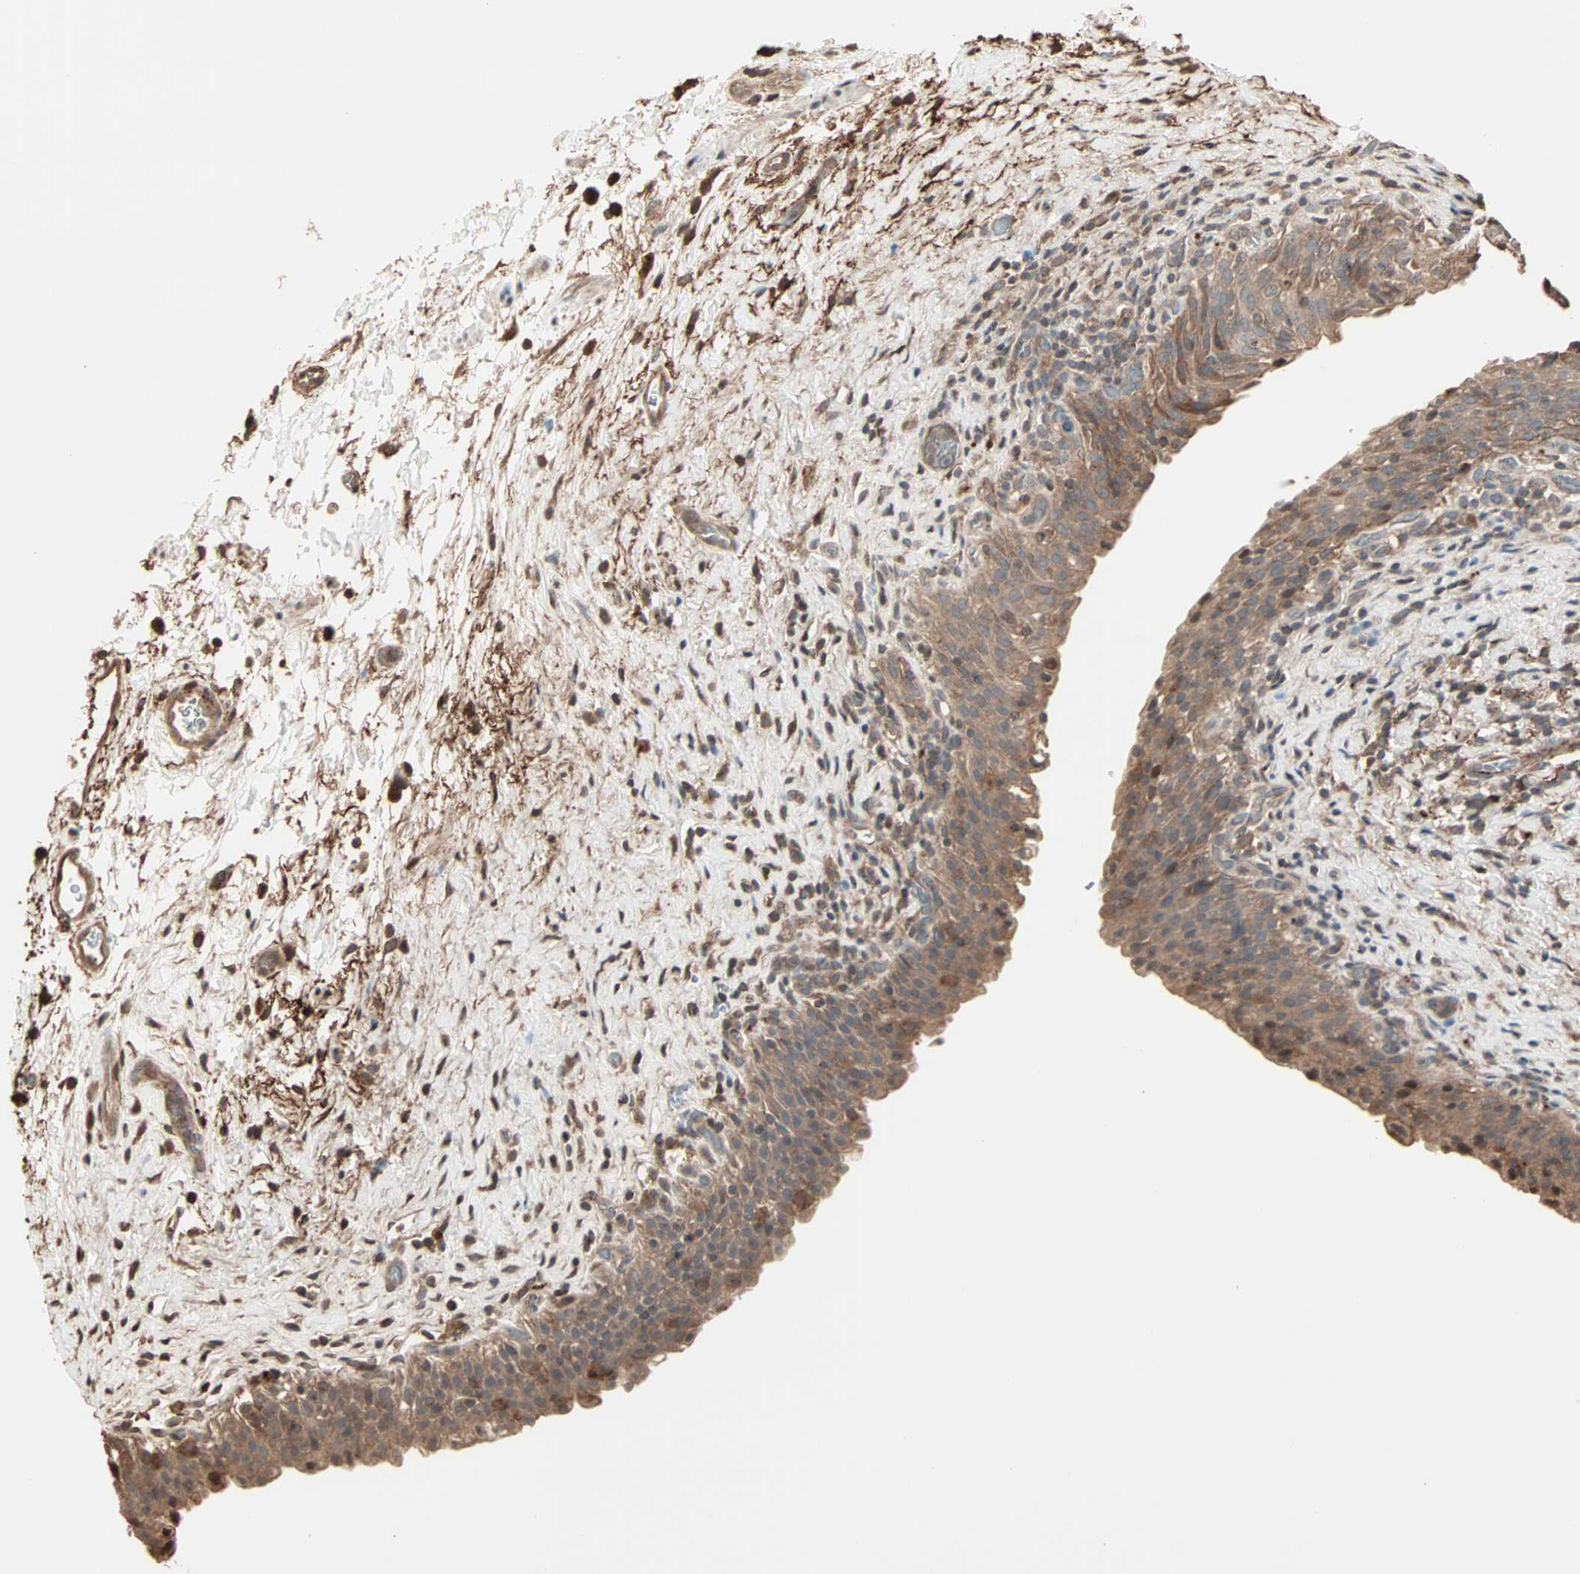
{"staining": {"intensity": "moderate", "quantity": ">75%", "location": "cytoplasmic/membranous"}, "tissue": "urinary bladder", "cell_type": "Urothelial cells", "image_type": "normal", "snomed": [{"axis": "morphology", "description": "Normal tissue, NOS"}, {"axis": "topography", "description": "Urinary bladder"}], "caption": "IHC image of unremarkable urinary bladder stained for a protein (brown), which exhibits medium levels of moderate cytoplasmic/membranous expression in approximately >75% of urothelial cells.", "gene": "CALCRL", "patient": {"sex": "male", "age": 51}}